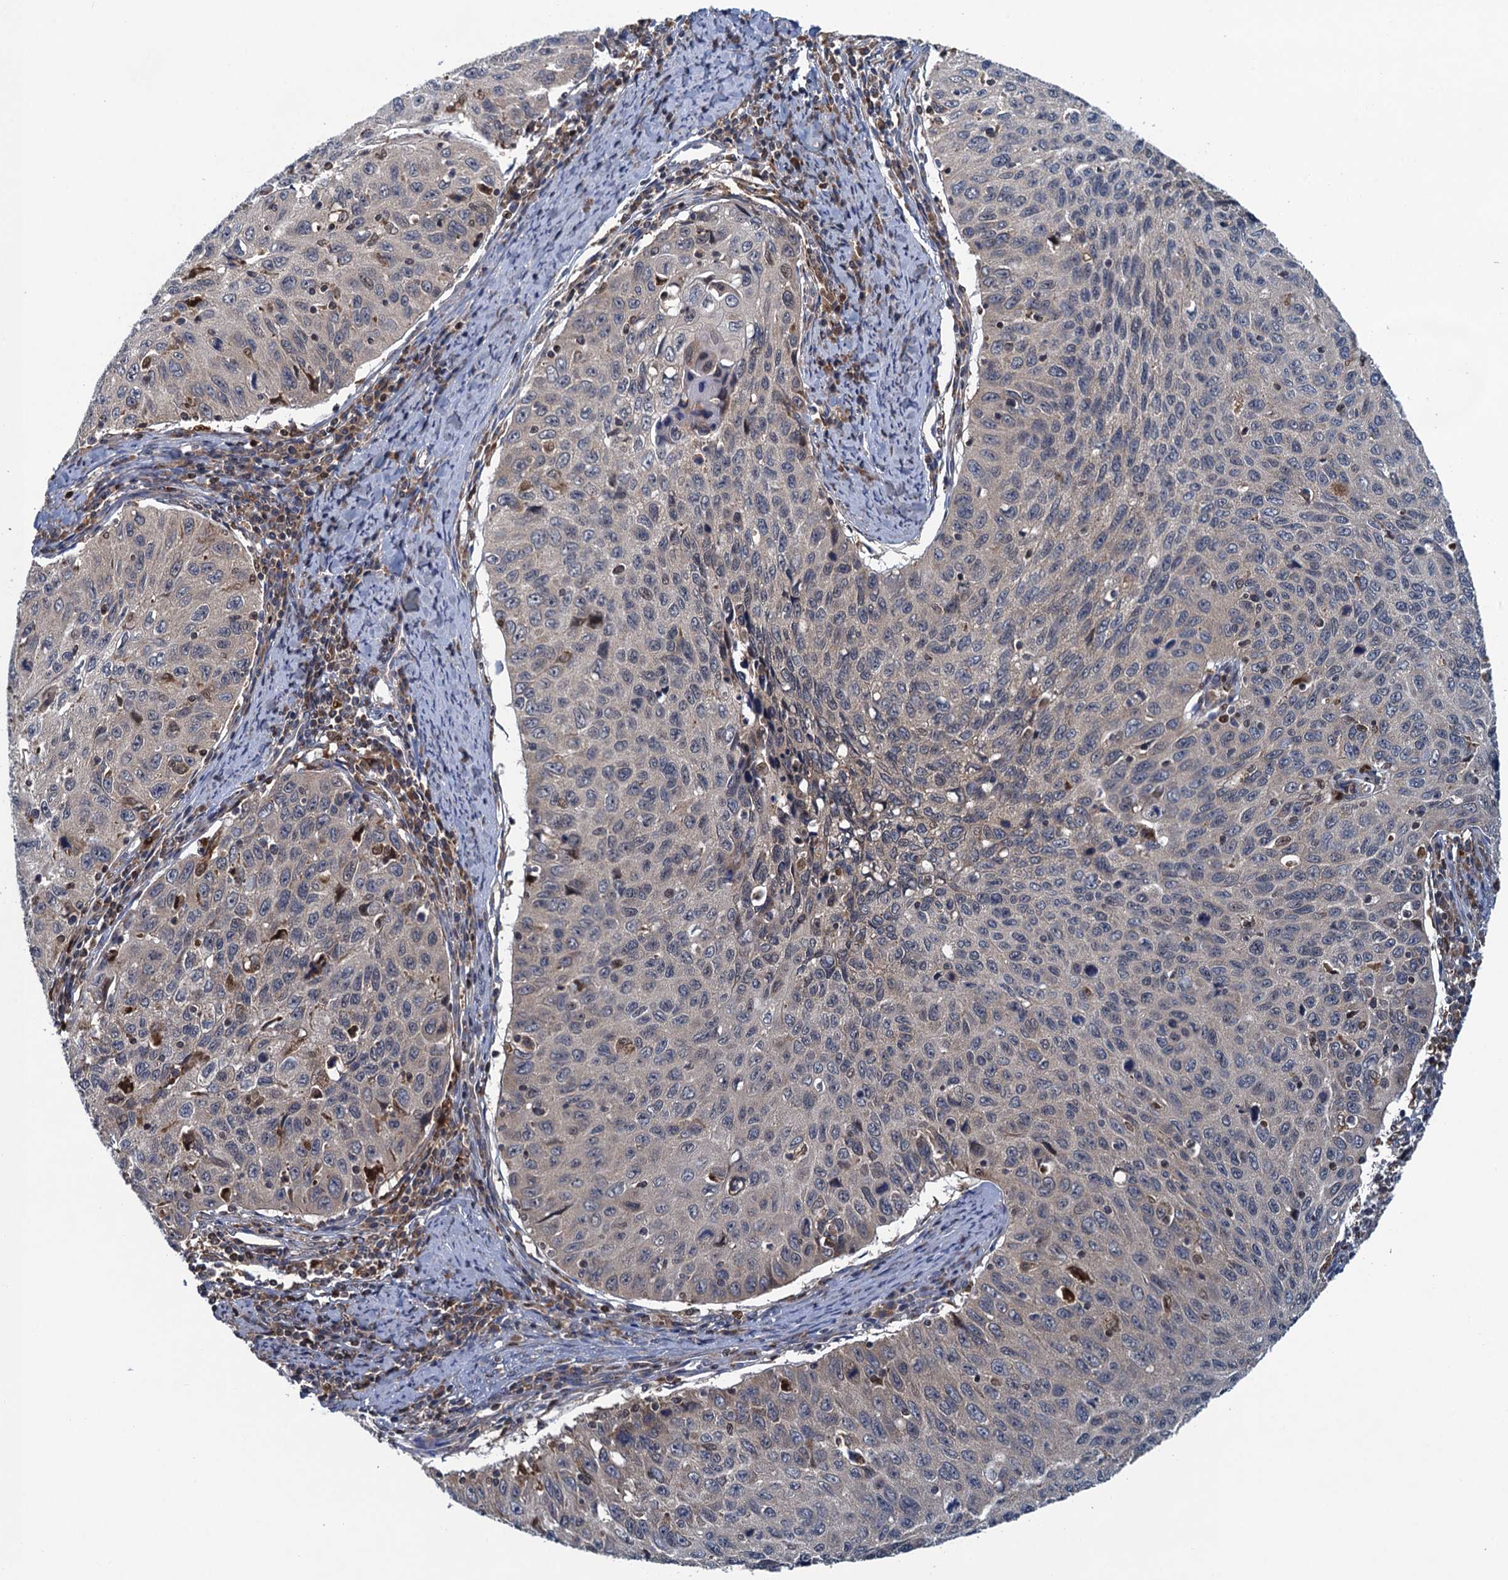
{"staining": {"intensity": "negative", "quantity": "none", "location": "none"}, "tissue": "cervical cancer", "cell_type": "Tumor cells", "image_type": "cancer", "snomed": [{"axis": "morphology", "description": "Squamous cell carcinoma, NOS"}, {"axis": "topography", "description": "Cervix"}], "caption": "Tumor cells are negative for protein expression in human cervical squamous cell carcinoma.", "gene": "CNTN5", "patient": {"sex": "female", "age": 53}}